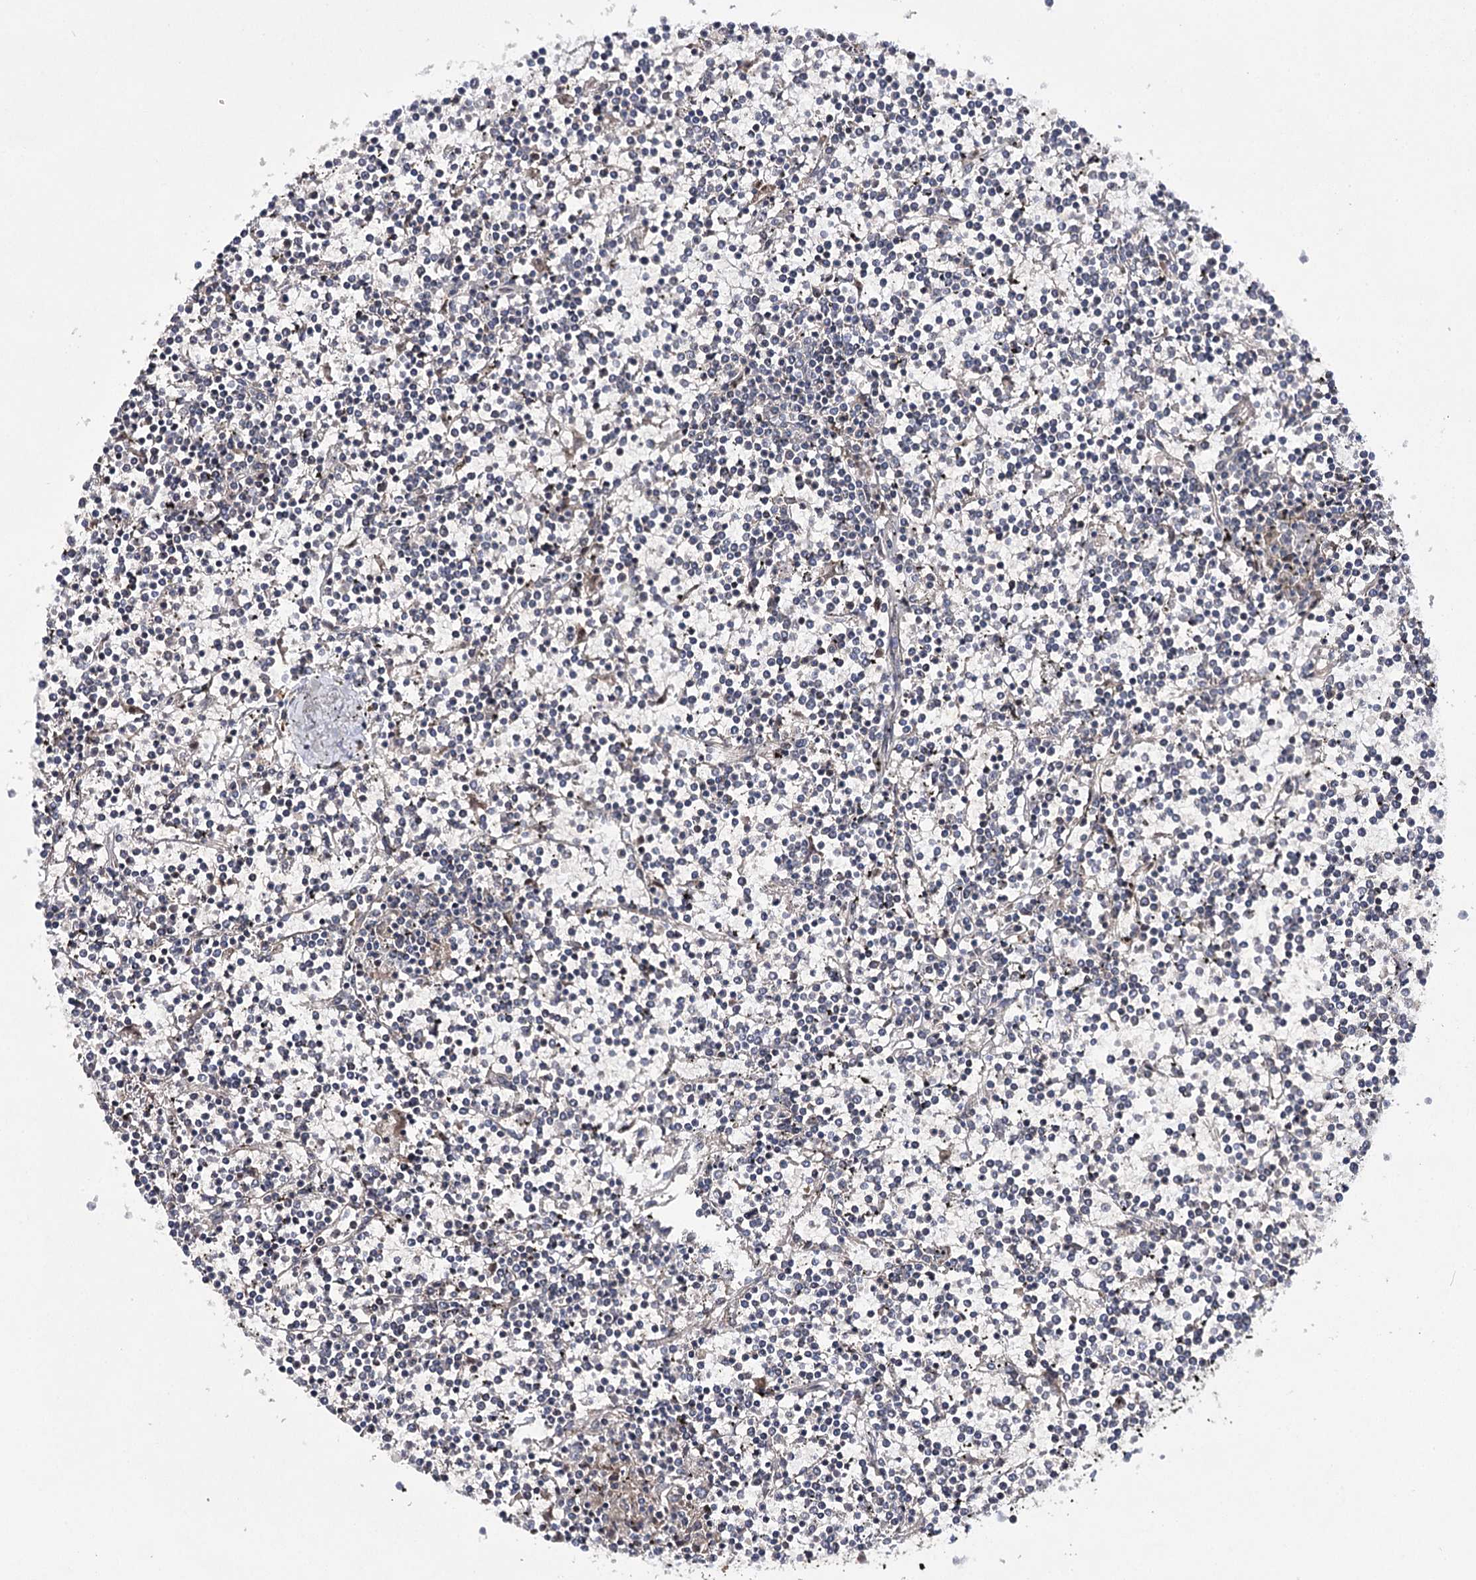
{"staining": {"intensity": "negative", "quantity": "none", "location": "none"}, "tissue": "lymphoma", "cell_type": "Tumor cells", "image_type": "cancer", "snomed": [{"axis": "morphology", "description": "Malignant lymphoma, non-Hodgkin's type, Low grade"}, {"axis": "topography", "description": "Spleen"}], "caption": "Immunohistochemistry image of human lymphoma stained for a protein (brown), which reveals no positivity in tumor cells.", "gene": "BCR", "patient": {"sex": "female", "age": 19}}